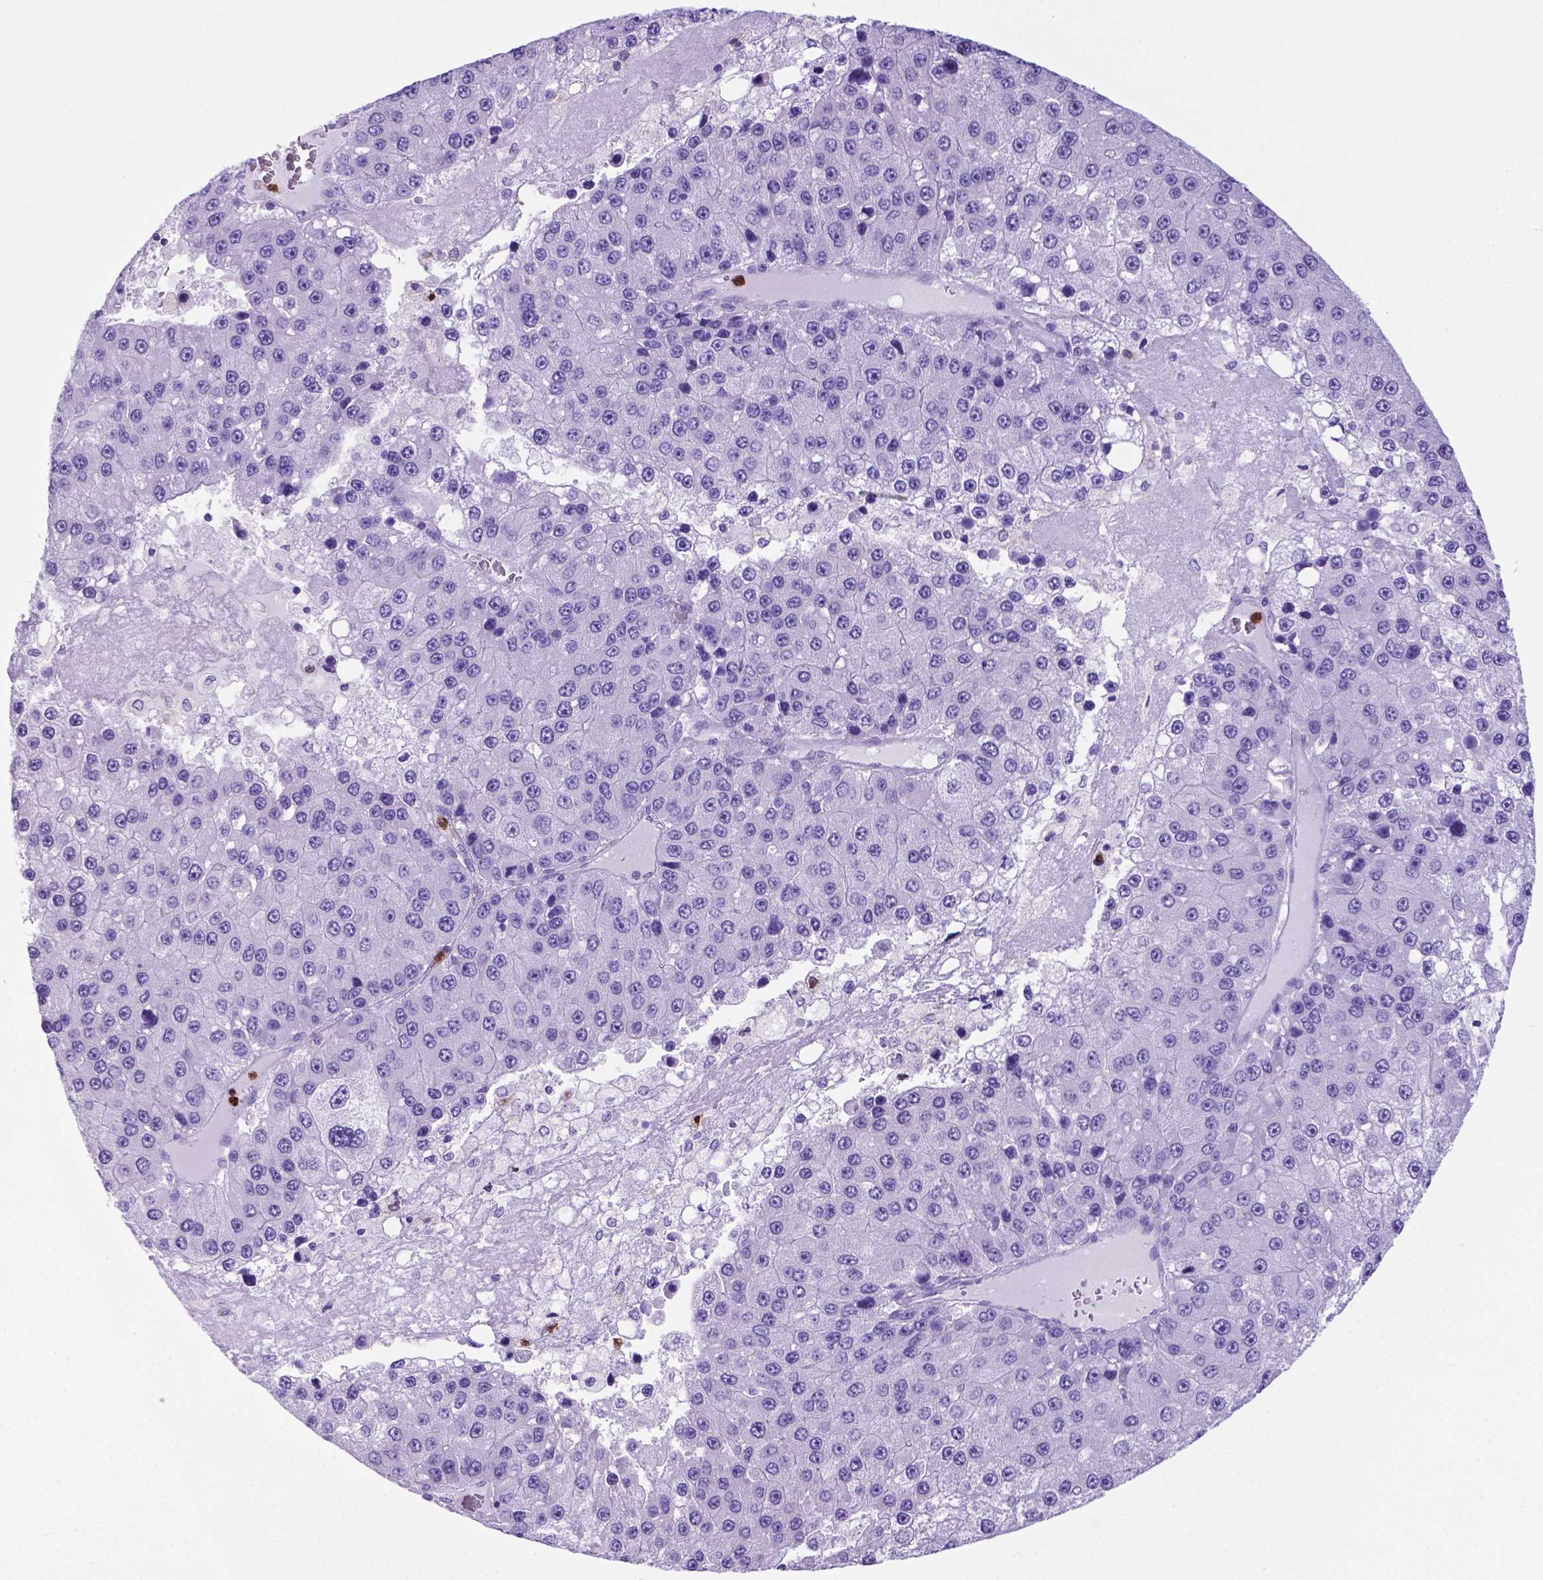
{"staining": {"intensity": "negative", "quantity": "none", "location": "none"}, "tissue": "liver cancer", "cell_type": "Tumor cells", "image_type": "cancer", "snomed": [{"axis": "morphology", "description": "Carcinoma, Hepatocellular, NOS"}, {"axis": "topography", "description": "Liver"}], "caption": "Tumor cells are negative for protein expression in human liver cancer (hepatocellular carcinoma).", "gene": "LZTR1", "patient": {"sex": "female", "age": 73}}